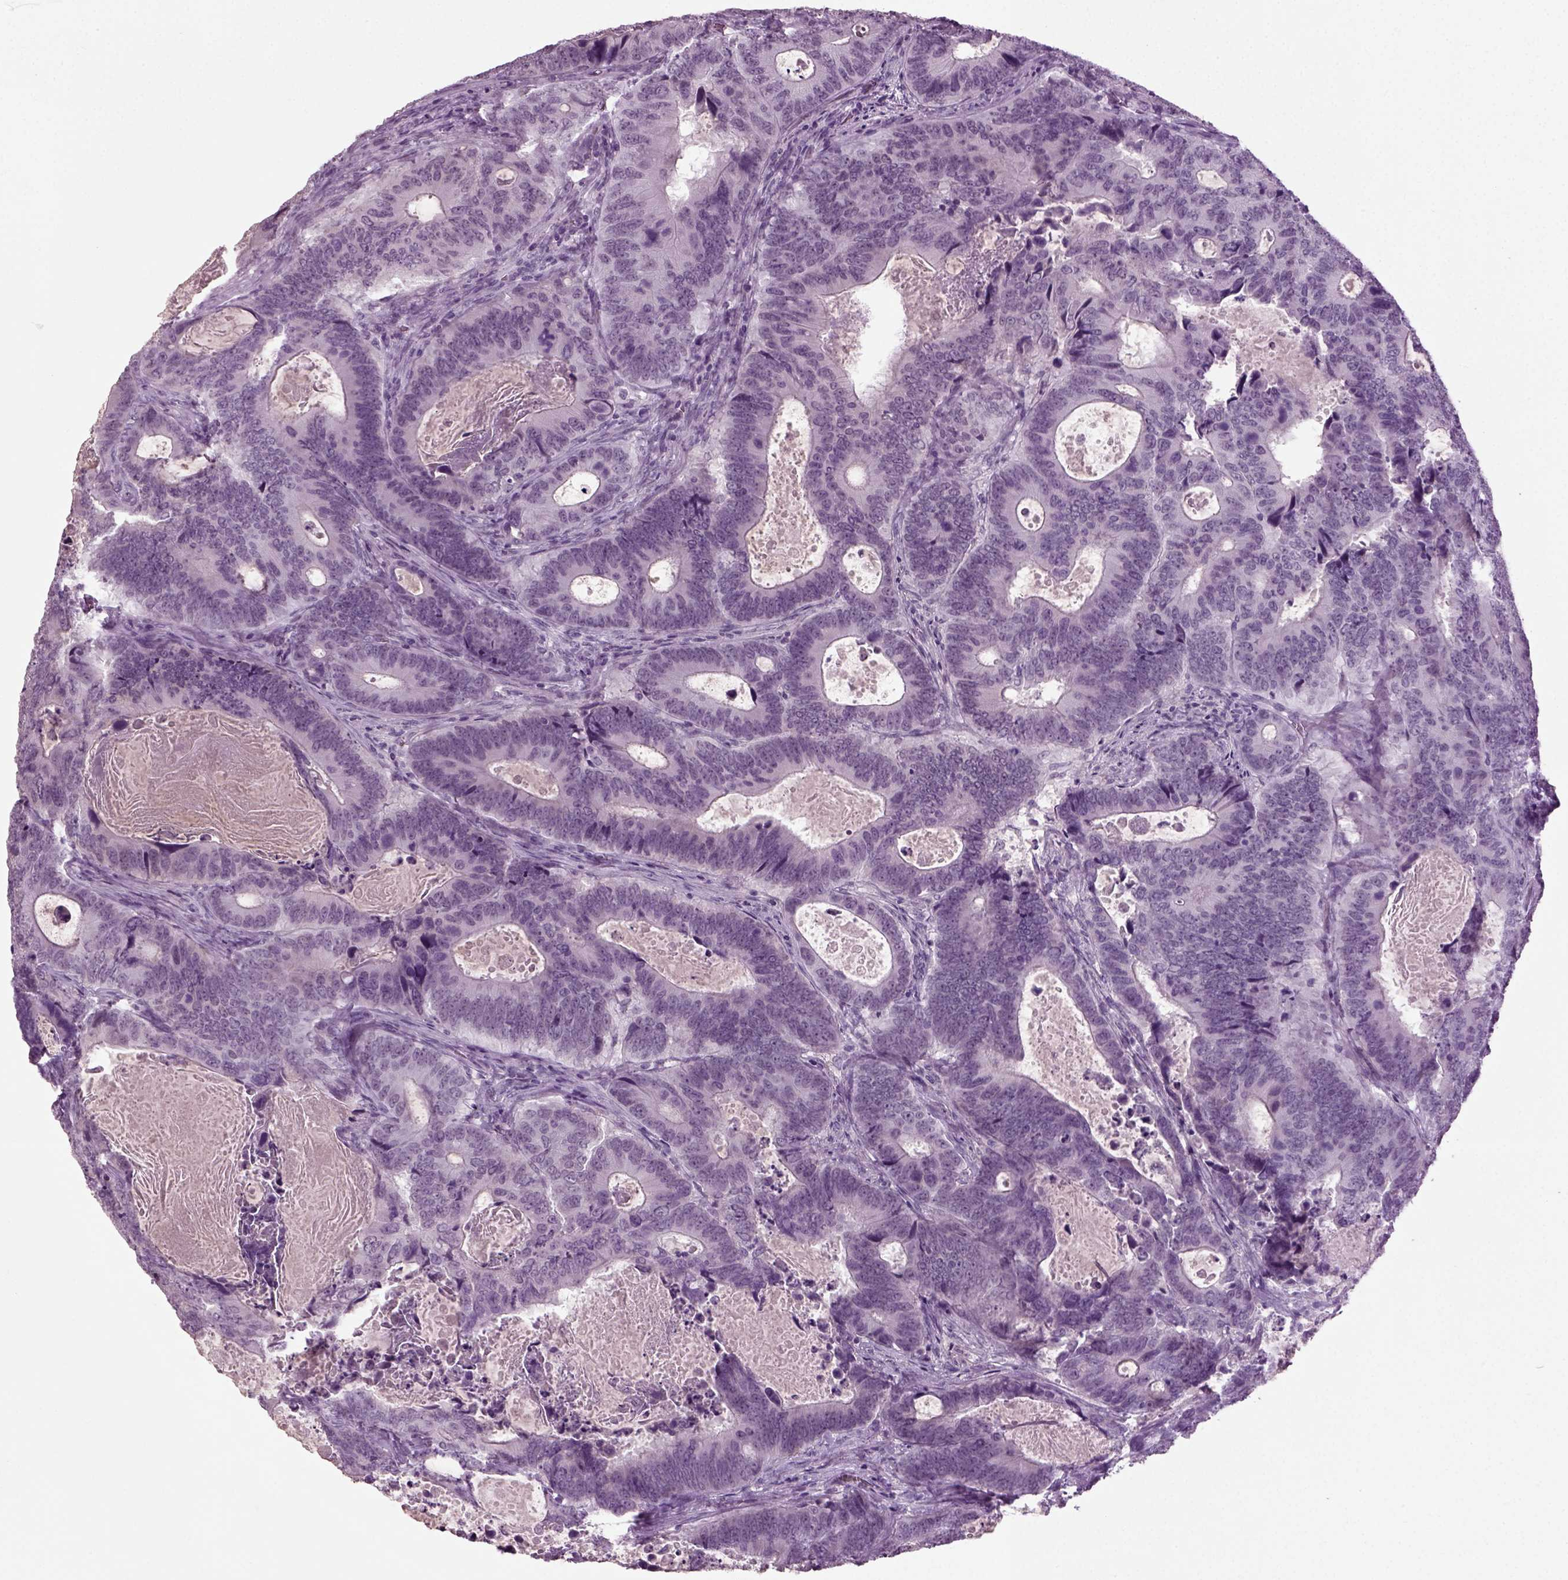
{"staining": {"intensity": "negative", "quantity": "none", "location": "none"}, "tissue": "colorectal cancer", "cell_type": "Tumor cells", "image_type": "cancer", "snomed": [{"axis": "morphology", "description": "Adenocarcinoma, NOS"}, {"axis": "topography", "description": "Colon"}], "caption": "An image of adenocarcinoma (colorectal) stained for a protein shows no brown staining in tumor cells.", "gene": "ZC2HC1C", "patient": {"sex": "female", "age": 82}}